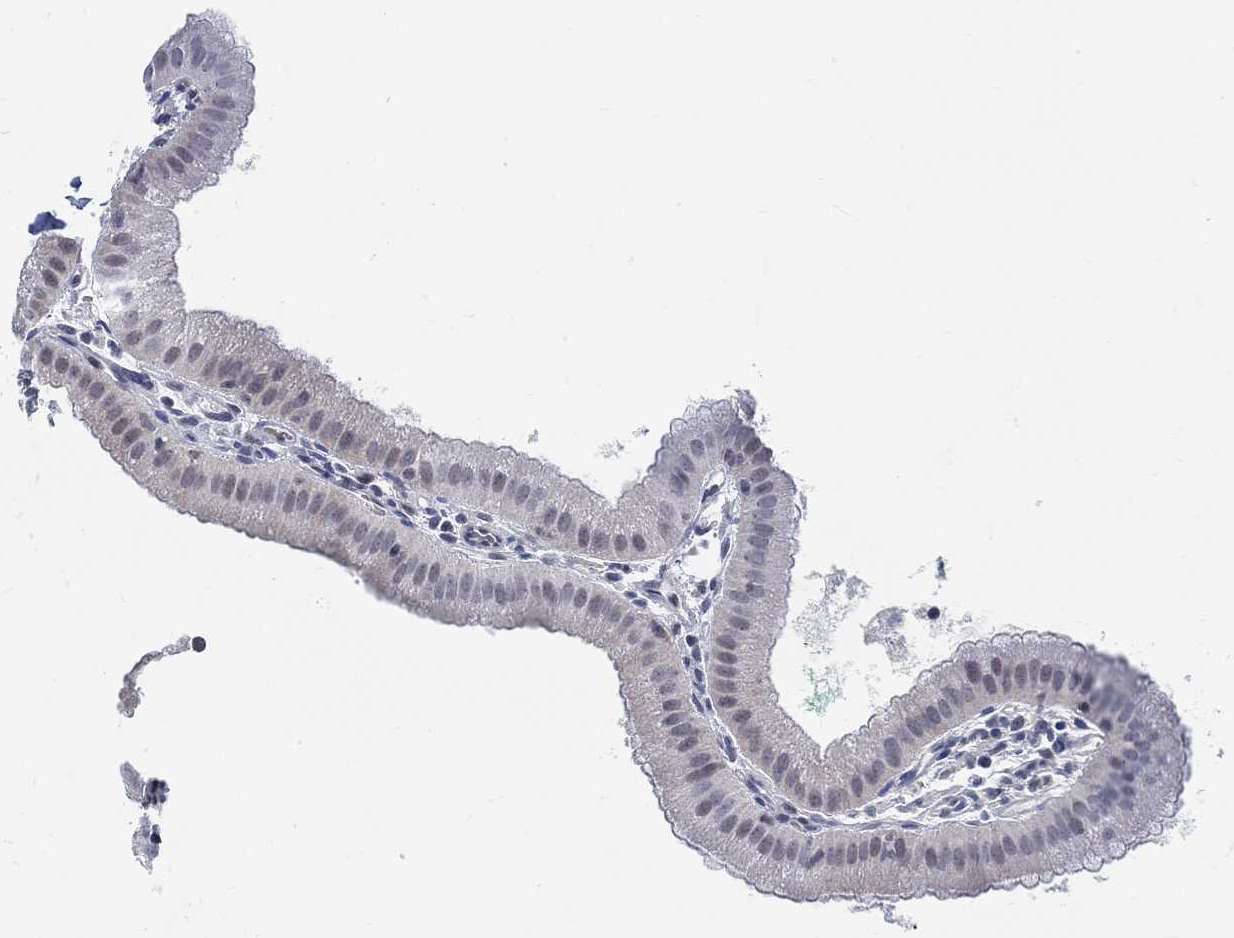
{"staining": {"intensity": "negative", "quantity": "none", "location": "none"}, "tissue": "gallbladder", "cell_type": "Glandular cells", "image_type": "normal", "snomed": [{"axis": "morphology", "description": "Normal tissue, NOS"}, {"axis": "topography", "description": "Gallbladder"}], "caption": "Immunohistochemistry photomicrograph of unremarkable gallbladder: gallbladder stained with DAB (3,3'-diaminobenzidine) displays no significant protein staining in glandular cells.", "gene": "KCNH8", "patient": {"sex": "male", "age": 67}}